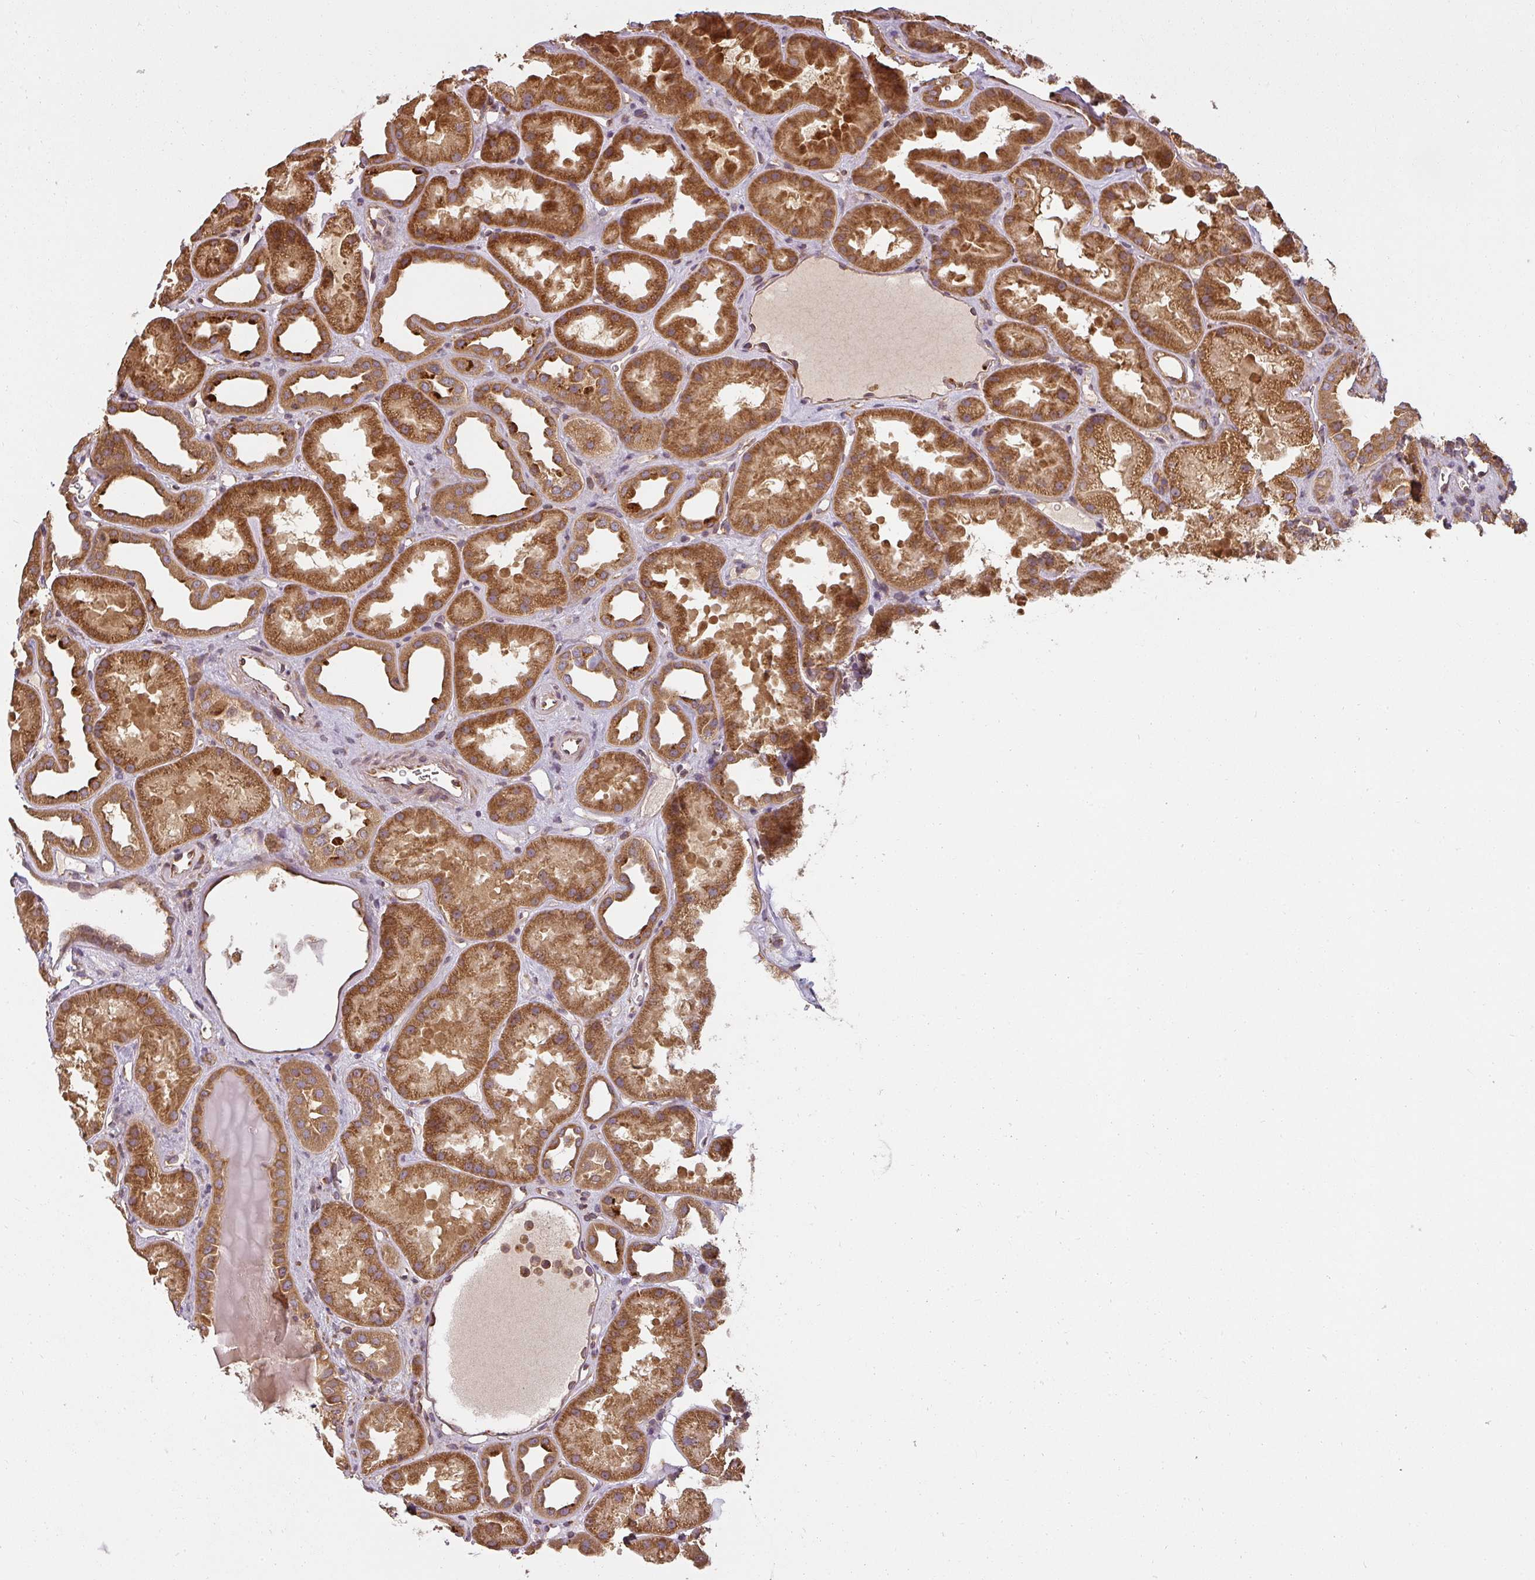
{"staining": {"intensity": "weak", "quantity": "<25%", "location": "cytoplasmic/membranous"}, "tissue": "kidney", "cell_type": "Cells in glomeruli", "image_type": "normal", "snomed": [{"axis": "morphology", "description": "Normal tissue, NOS"}, {"axis": "topography", "description": "Kidney"}], "caption": "Micrograph shows no protein expression in cells in glomeruli of unremarkable kidney.", "gene": "RPL24", "patient": {"sex": "male", "age": 61}}